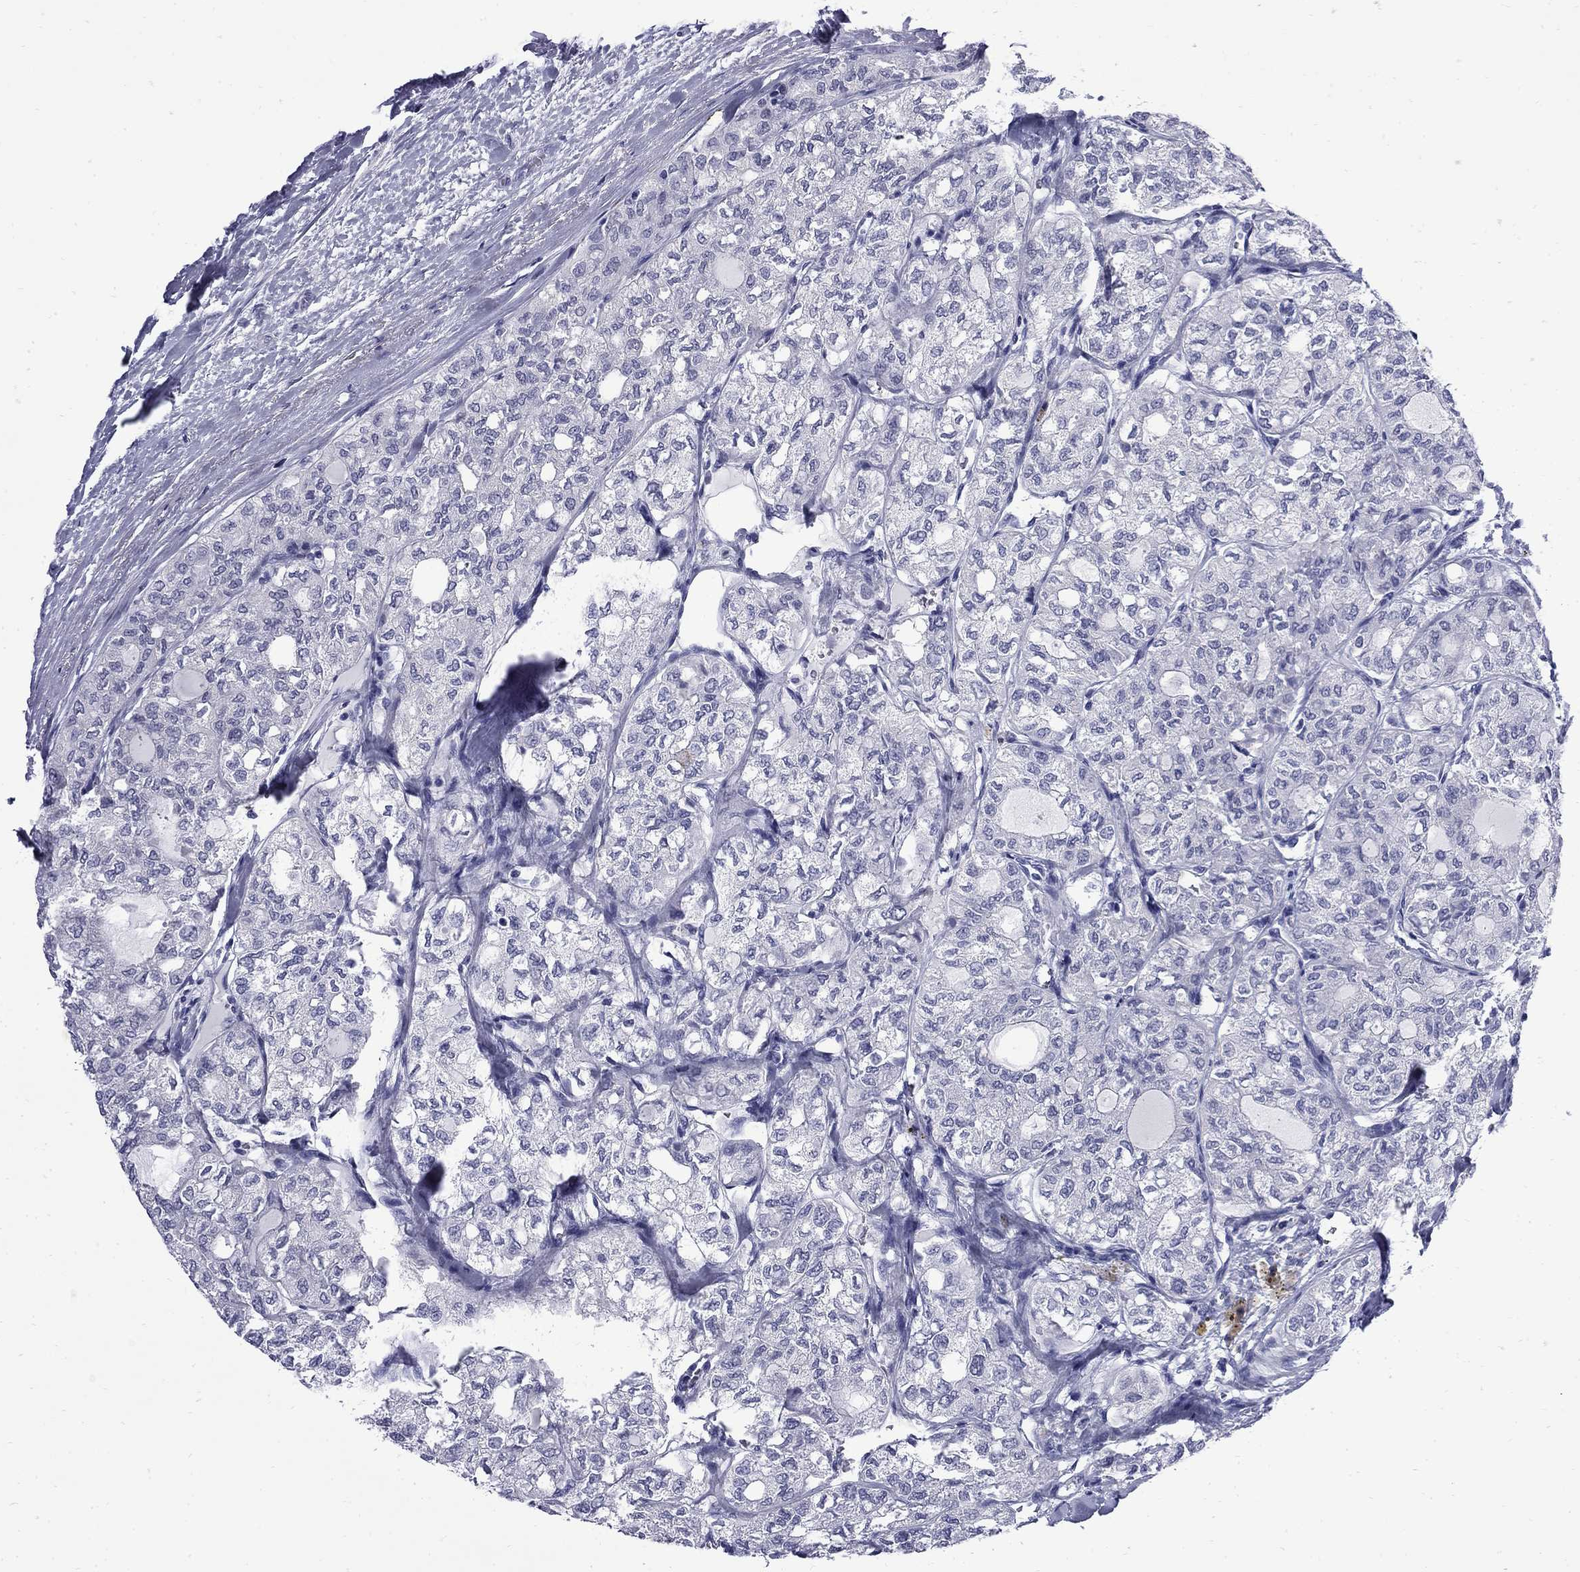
{"staining": {"intensity": "negative", "quantity": "none", "location": "none"}, "tissue": "thyroid cancer", "cell_type": "Tumor cells", "image_type": "cancer", "snomed": [{"axis": "morphology", "description": "Follicular adenoma carcinoma, NOS"}, {"axis": "topography", "description": "Thyroid gland"}], "caption": "Immunohistochemical staining of human thyroid cancer (follicular adenoma carcinoma) reveals no significant staining in tumor cells.", "gene": "MGARP", "patient": {"sex": "male", "age": 75}}